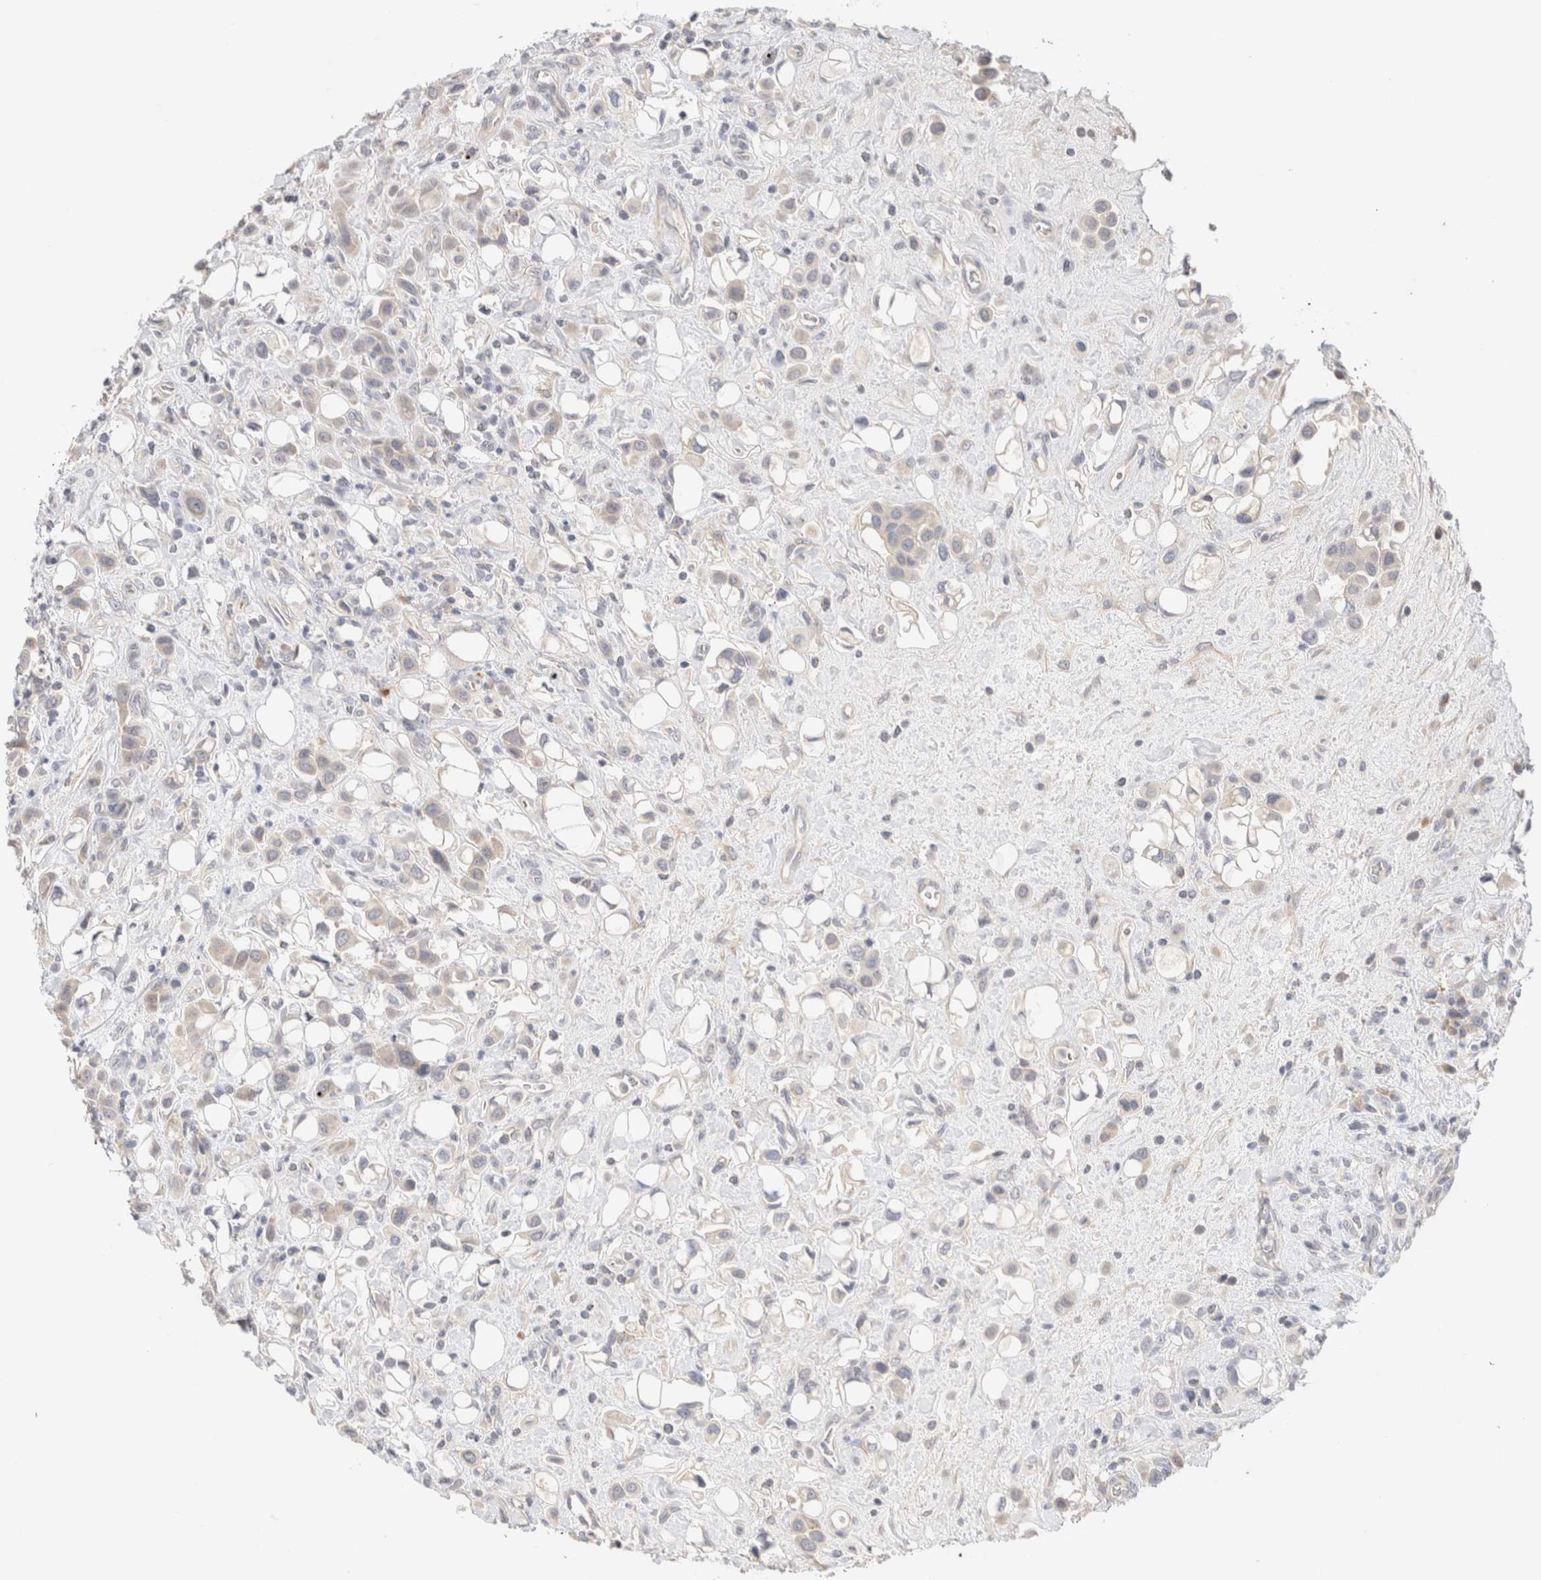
{"staining": {"intensity": "weak", "quantity": "<25%", "location": "cytoplasmic/membranous"}, "tissue": "urothelial cancer", "cell_type": "Tumor cells", "image_type": "cancer", "snomed": [{"axis": "morphology", "description": "Urothelial carcinoma, High grade"}, {"axis": "topography", "description": "Urinary bladder"}], "caption": "A micrograph of human high-grade urothelial carcinoma is negative for staining in tumor cells.", "gene": "SPRTN", "patient": {"sex": "male", "age": 50}}